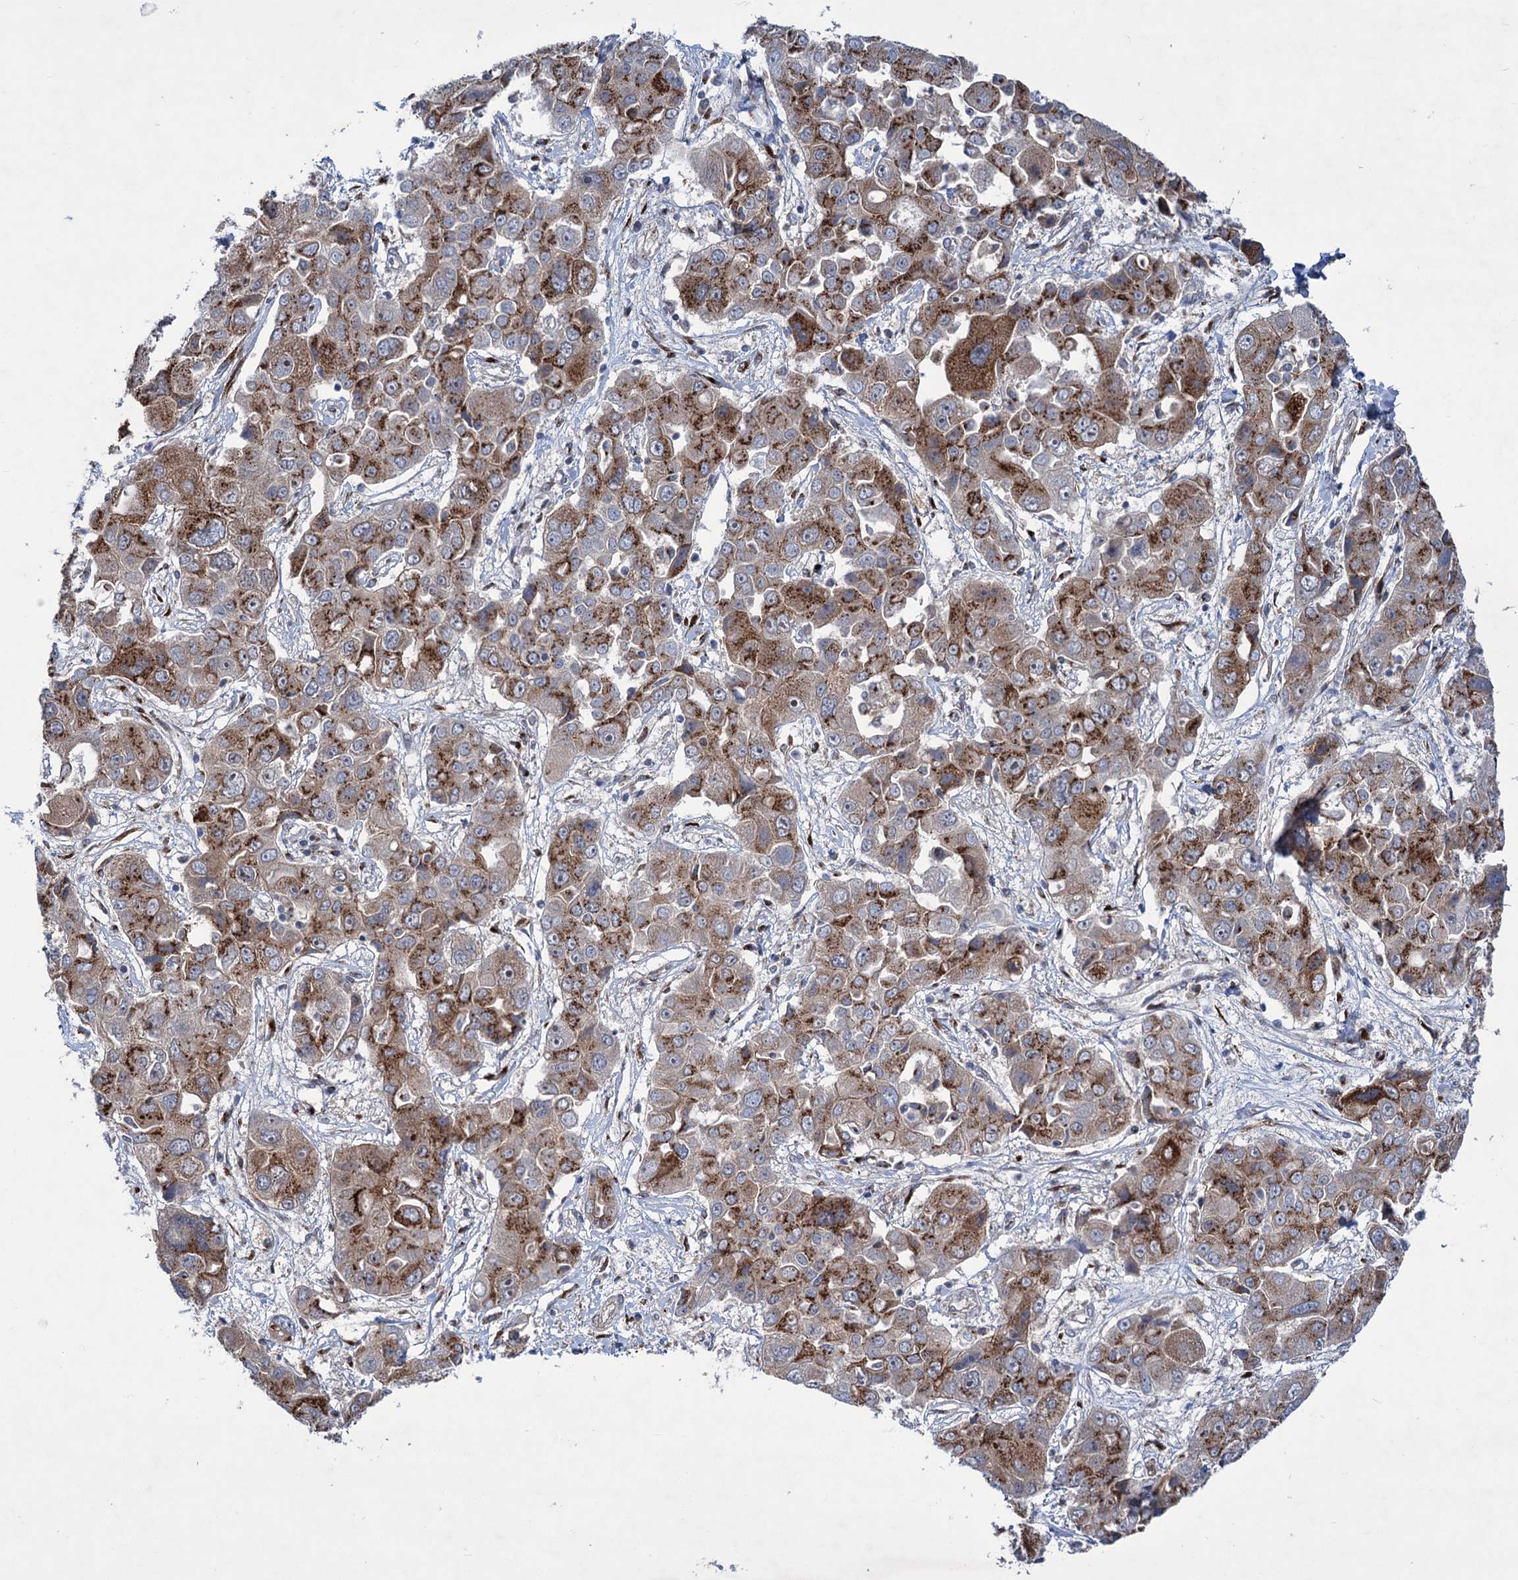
{"staining": {"intensity": "strong", "quantity": ">75%", "location": "cytoplasmic/membranous"}, "tissue": "liver cancer", "cell_type": "Tumor cells", "image_type": "cancer", "snomed": [{"axis": "morphology", "description": "Cholangiocarcinoma"}, {"axis": "topography", "description": "Liver"}], "caption": "Tumor cells show high levels of strong cytoplasmic/membranous expression in about >75% of cells in human cholangiocarcinoma (liver).", "gene": "ELP4", "patient": {"sex": "male", "age": 67}}